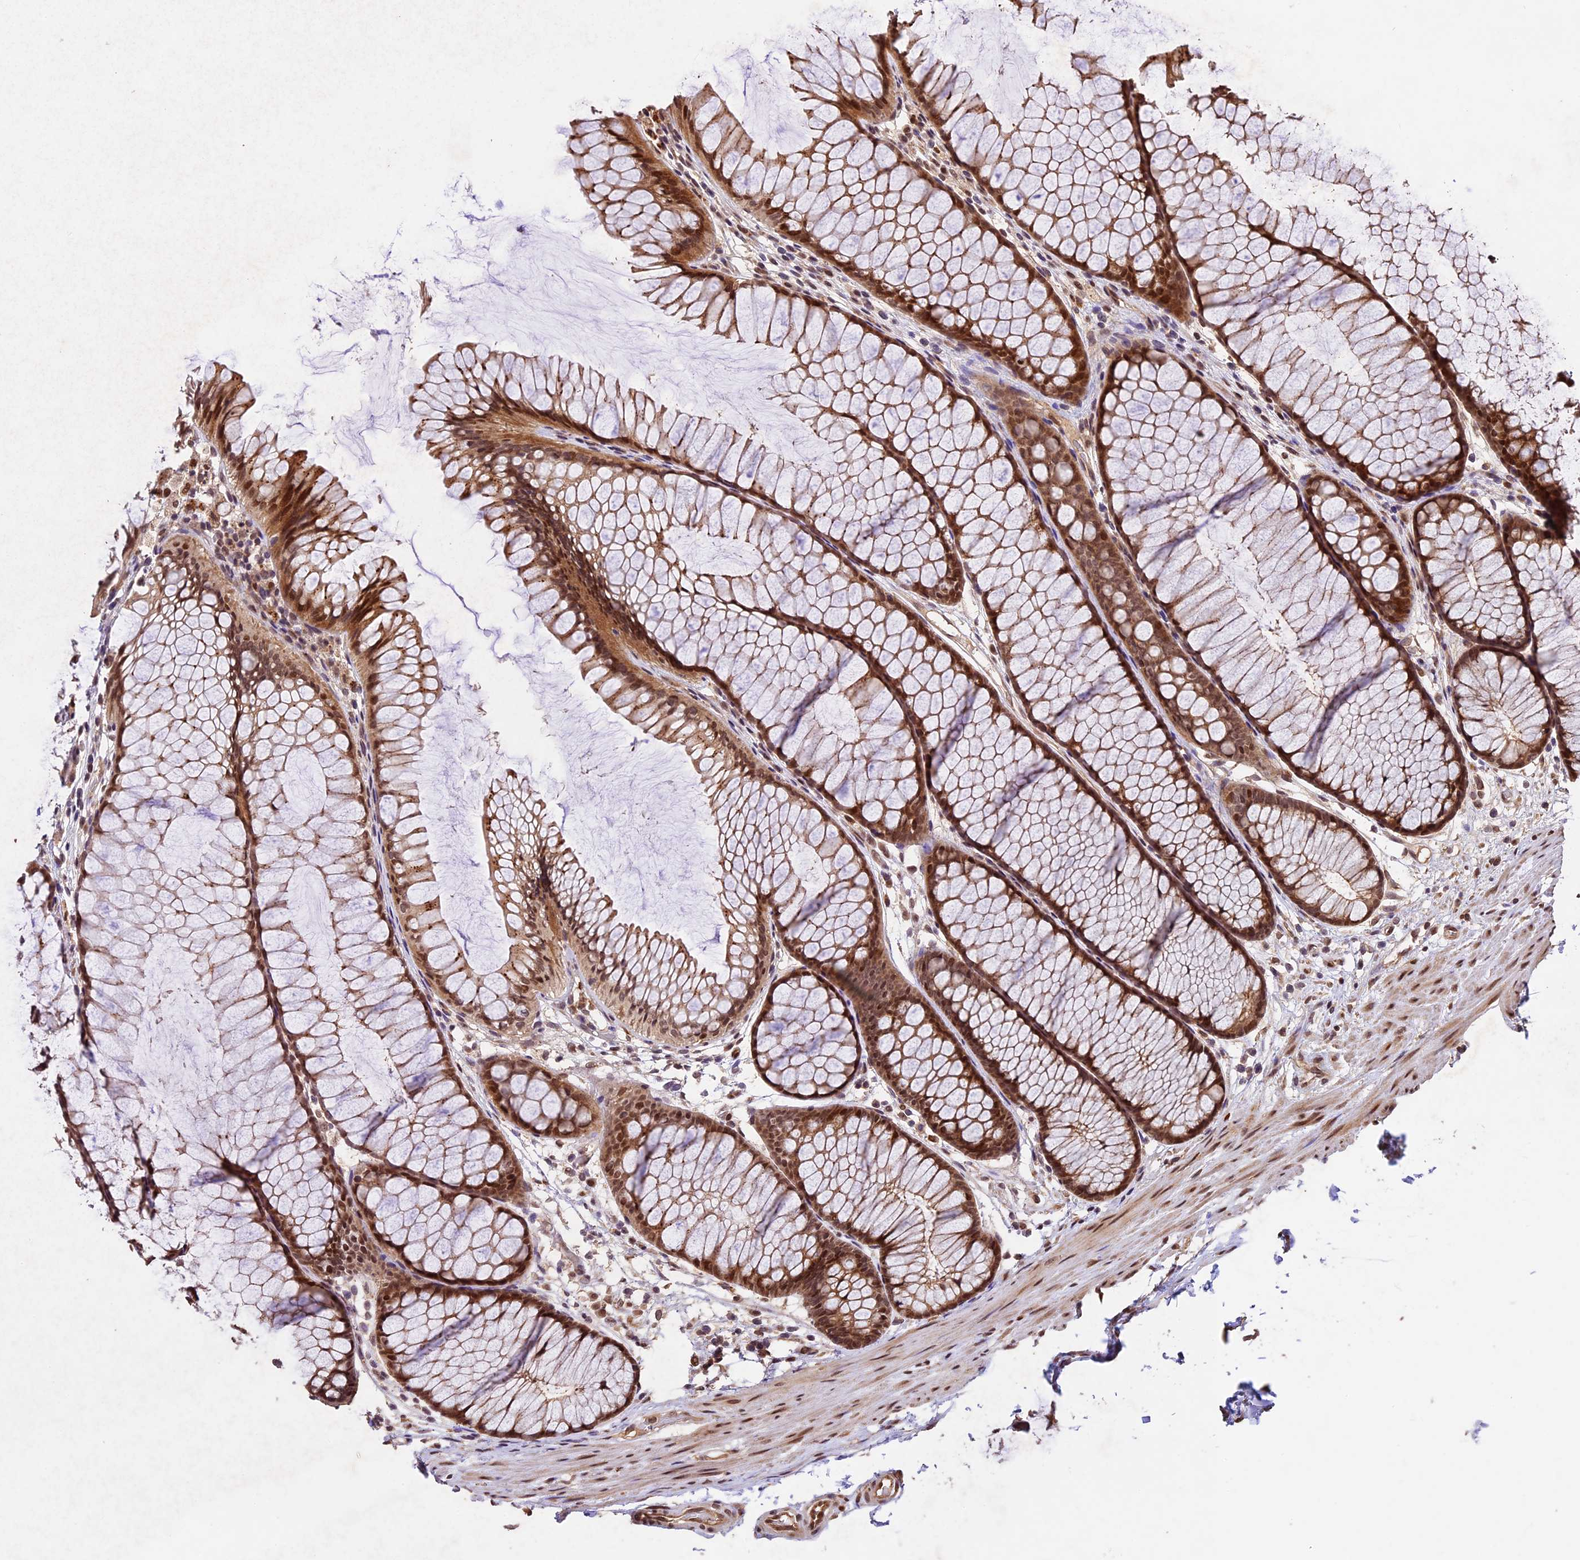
{"staining": {"intensity": "strong", "quantity": ">75%", "location": "cytoplasmic/membranous,nuclear"}, "tissue": "colon", "cell_type": "Endothelial cells", "image_type": "normal", "snomed": [{"axis": "morphology", "description": "Normal tissue, NOS"}, {"axis": "topography", "description": "Colon"}], "caption": "Immunohistochemical staining of unremarkable human colon displays high levels of strong cytoplasmic/membranous,nuclear expression in about >75% of endothelial cells.", "gene": "CDKN2AIP", "patient": {"sex": "female", "age": 82}}